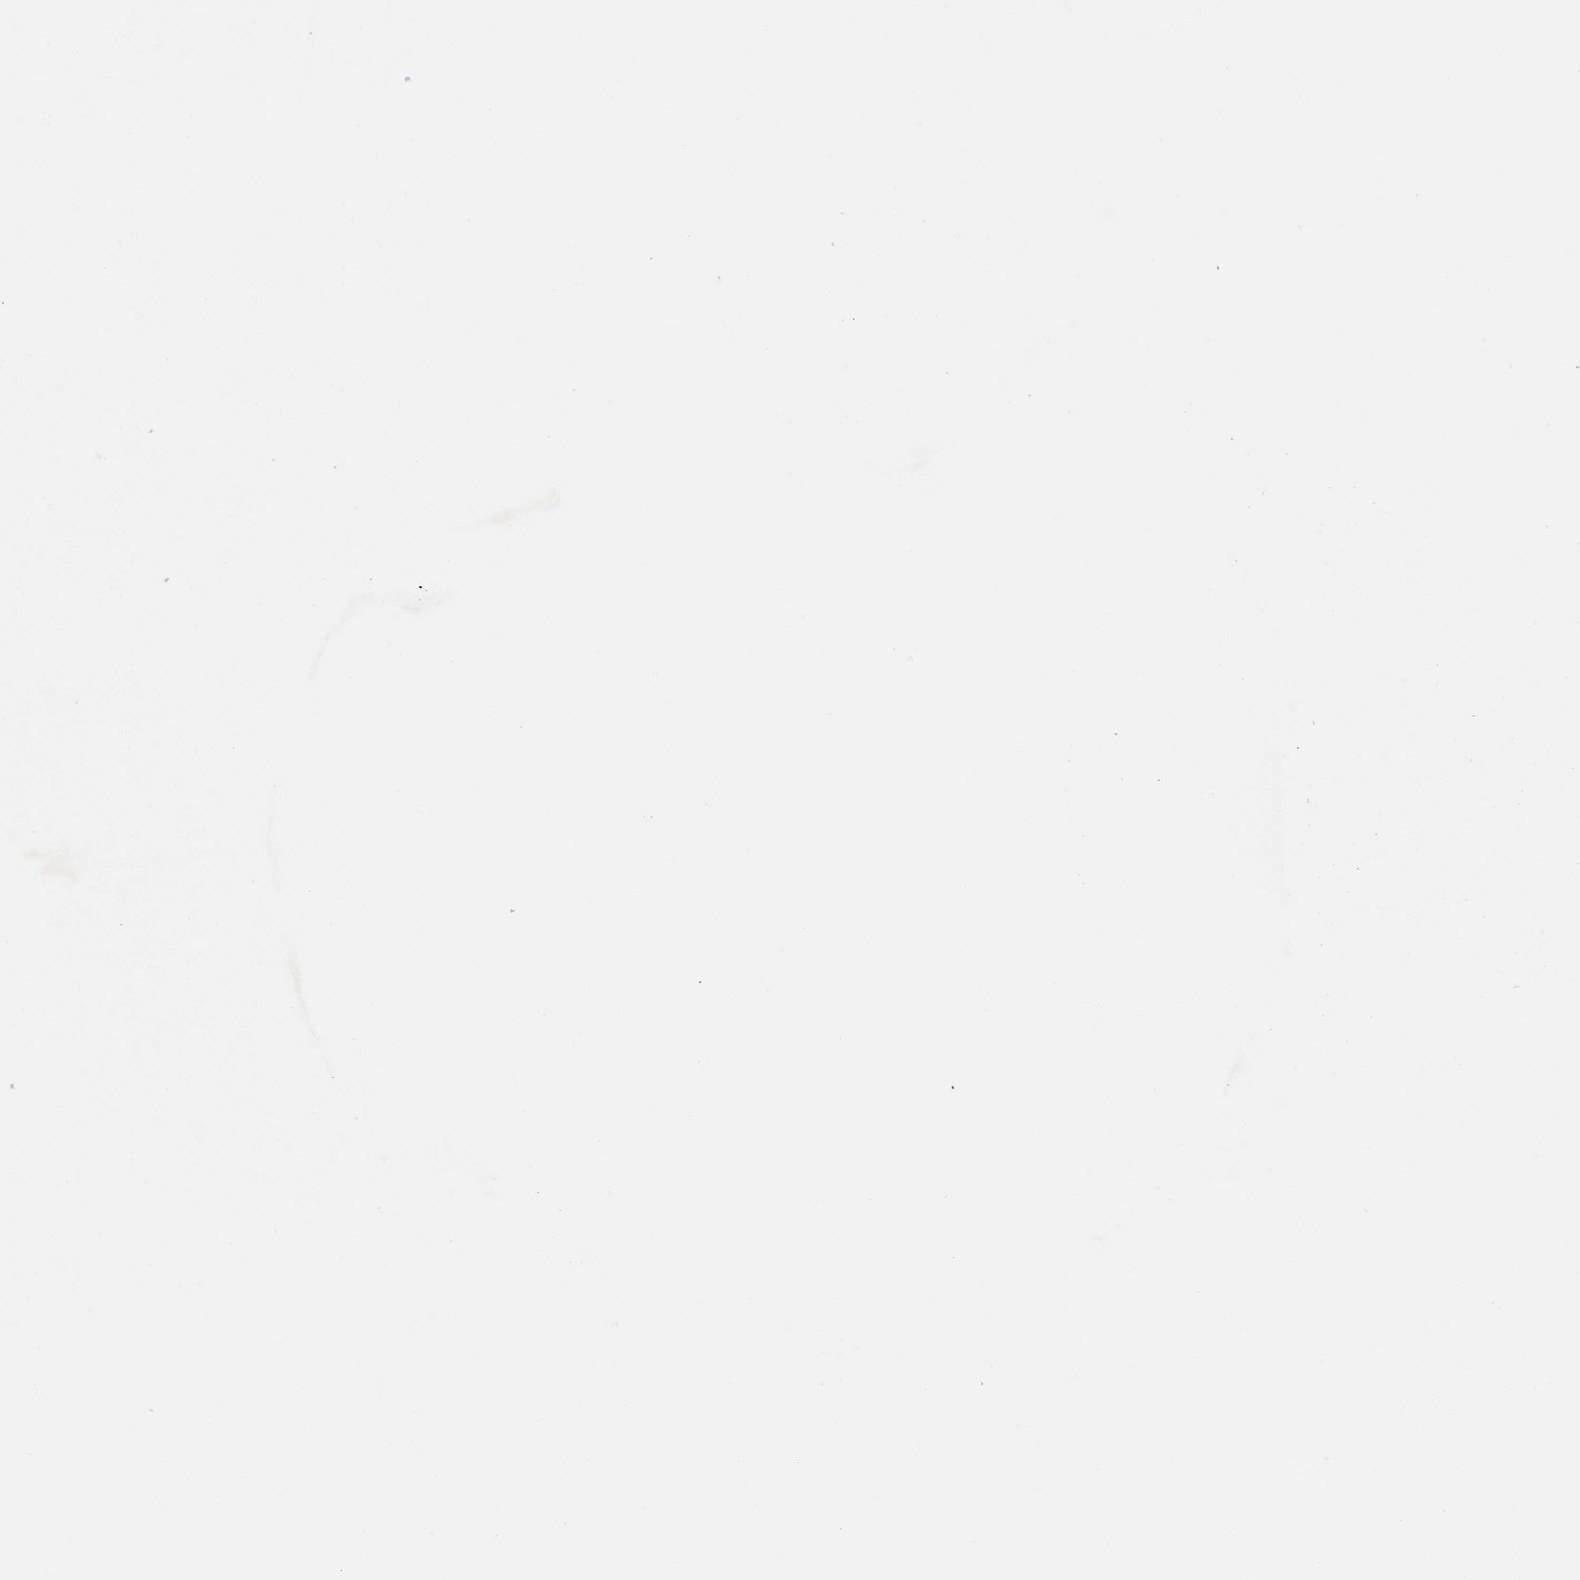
{"staining": {"intensity": "moderate", "quantity": "<25%", "location": "cytoplasmic/membranous"}, "tissue": "skin cancer", "cell_type": "Tumor cells", "image_type": "cancer", "snomed": [{"axis": "morphology", "description": "Squamous cell carcinoma, NOS"}, {"axis": "topography", "description": "Skin"}], "caption": "Tumor cells exhibit low levels of moderate cytoplasmic/membranous positivity in about <25% of cells in skin cancer (squamous cell carcinoma).", "gene": "MAP3K20", "patient": {"sex": "male", "age": 74}}